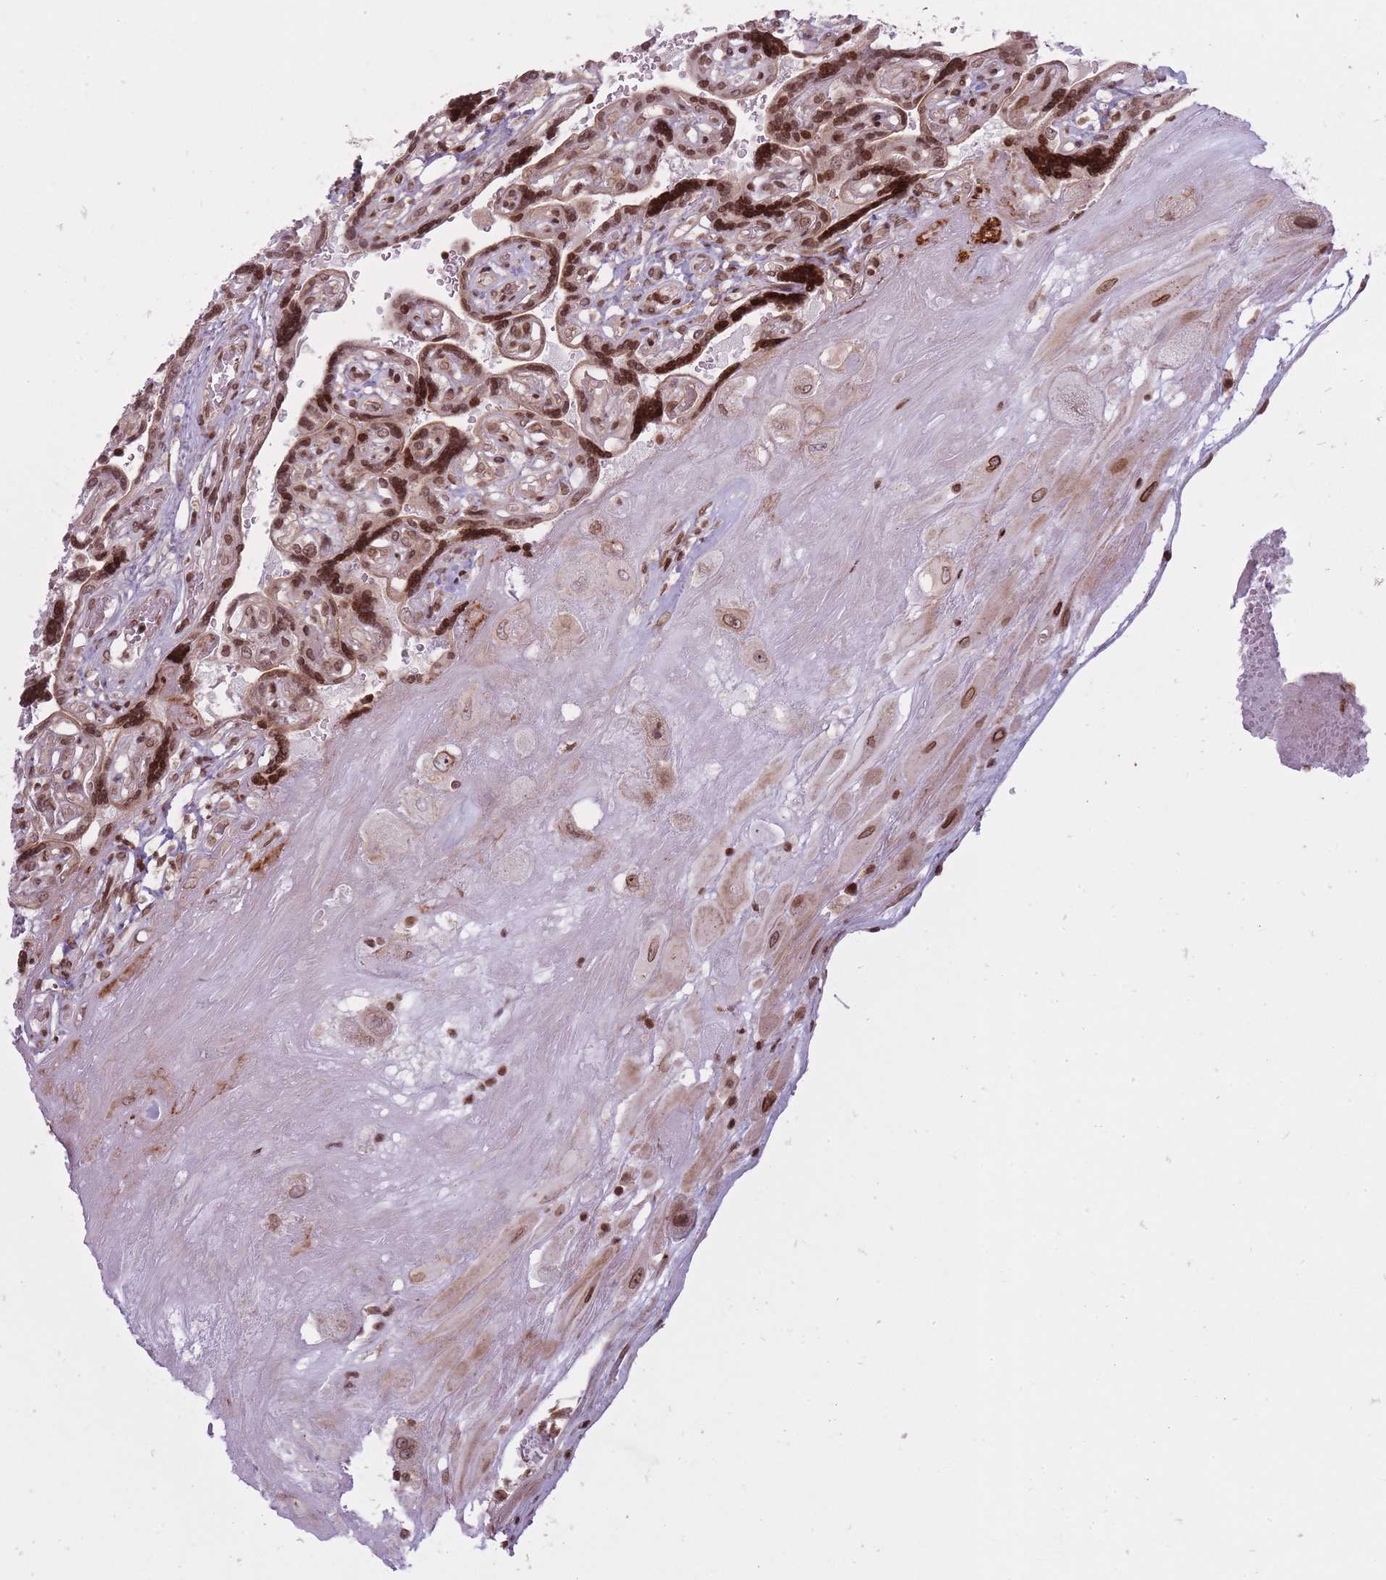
{"staining": {"intensity": "moderate", "quantity": ">75%", "location": "cytoplasmic/membranous,nuclear"}, "tissue": "placenta", "cell_type": "Decidual cells", "image_type": "normal", "snomed": [{"axis": "morphology", "description": "Normal tissue, NOS"}, {"axis": "topography", "description": "Placenta"}], "caption": "Decidual cells show medium levels of moderate cytoplasmic/membranous,nuclear expression in approximately >75% of cells in normal human placenta.", "gene": "TMC6", "patient": {"sex": "female", "age": 32}}